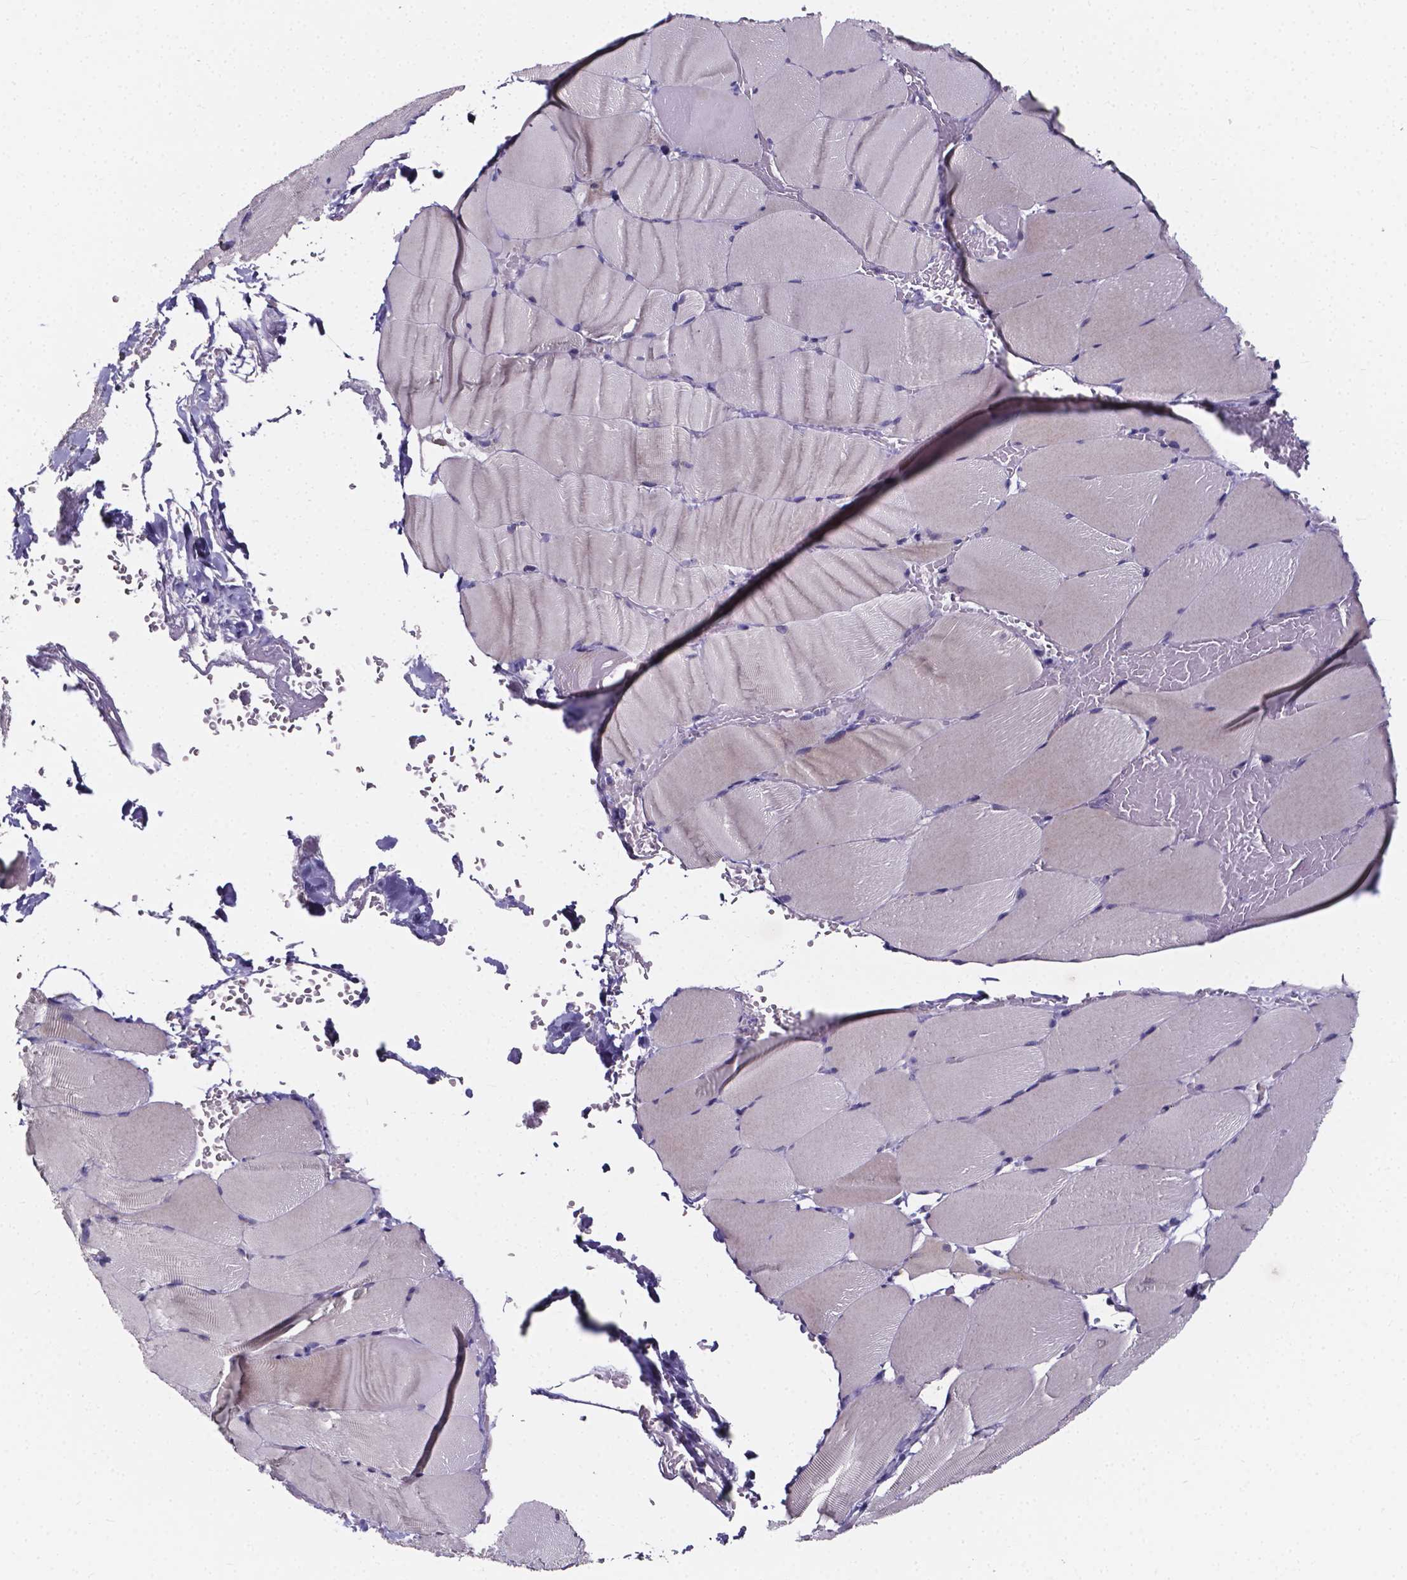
{"staining": {"intensity": "moderate", "quantity": "<25%", "location": "cytoplasmic/membranous"}, "tissue": "skeletal muscle", "cell_type": "Myocytes", "image_type": "normal", "snomed": [{"axis": "morphology", "description": "Normal tissue, NOS"}, {"axis": "topography", "description": "Skeletal muscle"}], "caption": "Protein analysis of benign skeletal muscle reveals moderate cytoplasmic/membranous expression in about <25% of myocytes. Ihc stains the protein of interest in brown and the nuclei are stained blue.", "gene": "THEMIS", "patient": {"sex": "female", "age": 37}}